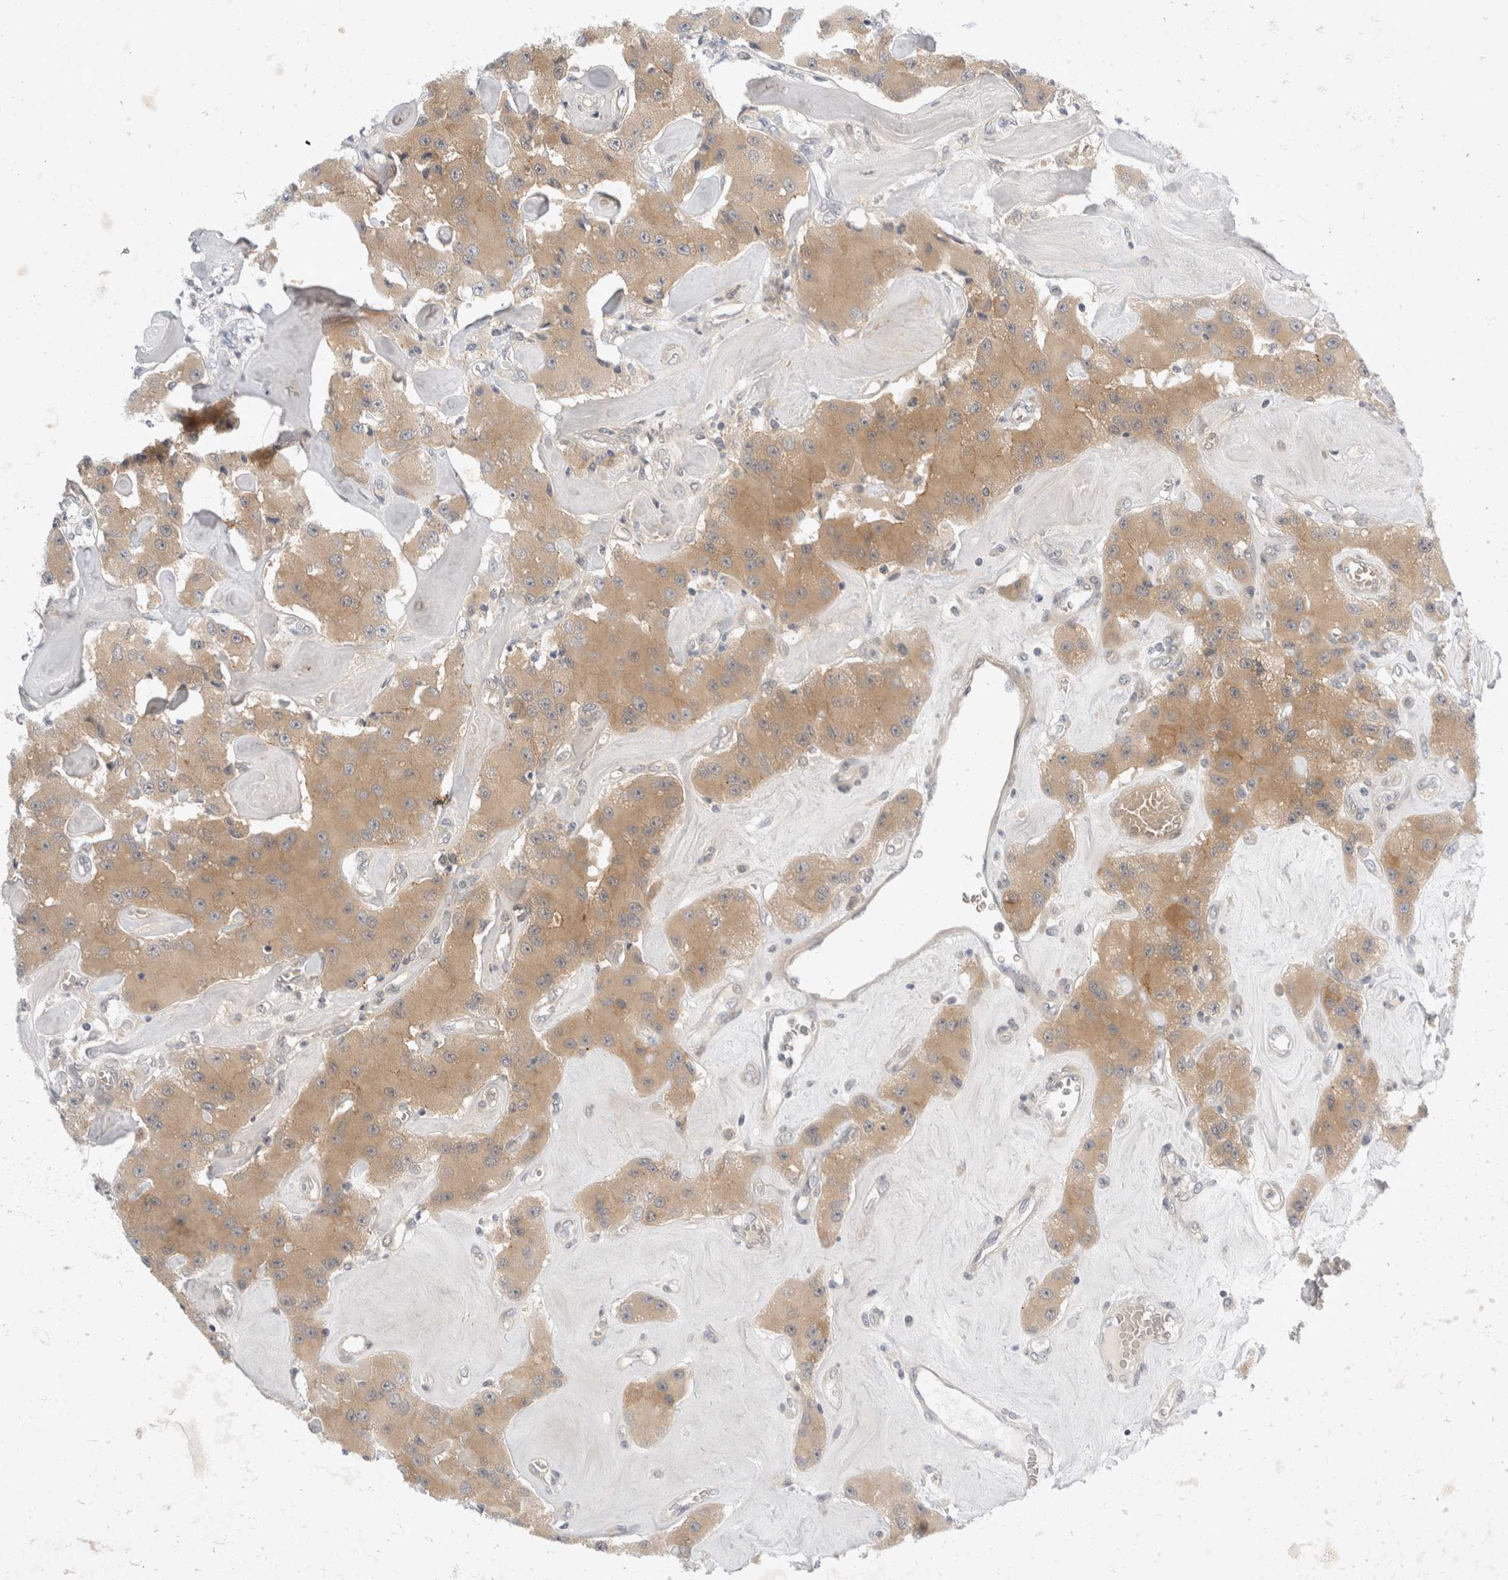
{"staining": {"intensity": "moderate", "quantity": ">75%", "location": "cytoplasmic/membranous"}, "tissue": "carcinoid", "cell_type": "Tumor cells", "image_type": "cancer", "snomed": [{"axis": "morphology", "description": "Carcinoid, malignant, NOS"}, {"axis": "topography", "description": "Pancreas"}], "caption": "IHC of human carcinoid (malignant) displays medium levels of moderate cytoplasmic/membranous expression in approximately >75% of tumor cells.", "gene": "TOM1L2", "patient": {"sex": "male", "age": 41}}